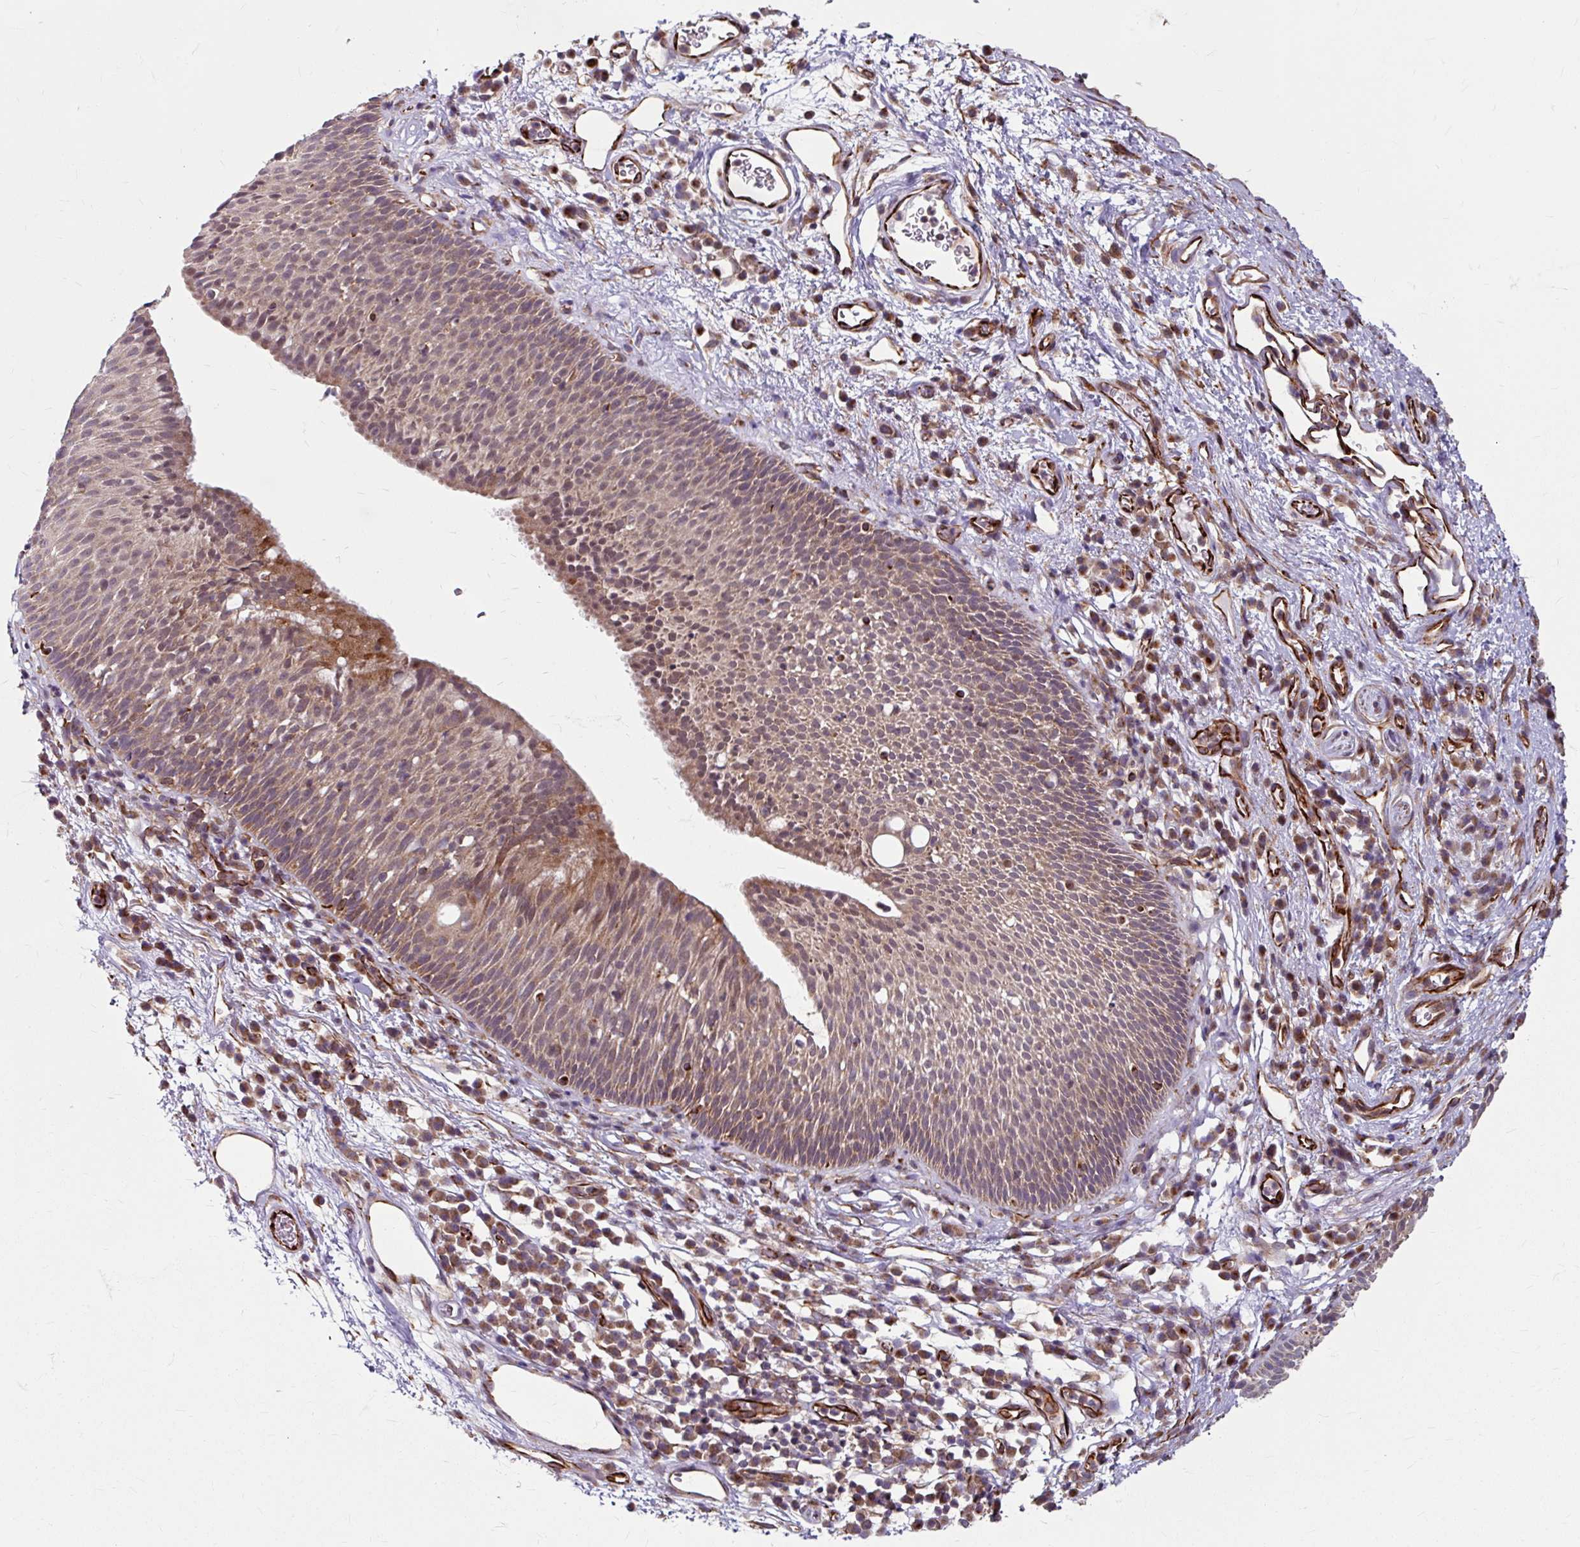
{"staining": {"intensity": "weak", "quantity": ">75%", "location": "cytoplasmic/membranous,nuclear"}, "tissue": "nasopharynx", "cell_type": "Respiratory epithelial cells", "image_type": "normal", "snomed": [{"axis": "morphology", "description": "Normal tissue, NOS"}, {"axis": "topography", "description": "Lymph node"}, {"axis": "topography", "description": "Cartilage tissue"}, {"axis": "topography", "description": "Nasopharynx"}], "caption": "This is an image of immunohistochemistry (IHC) staining of benign nasopharynx, which shows weak expression in the cytoplasmic/membranous,nuclear of respiratory epithelial cells.", "gene": "DAAM2", "patient": {"sex": "male", "age": 63}}